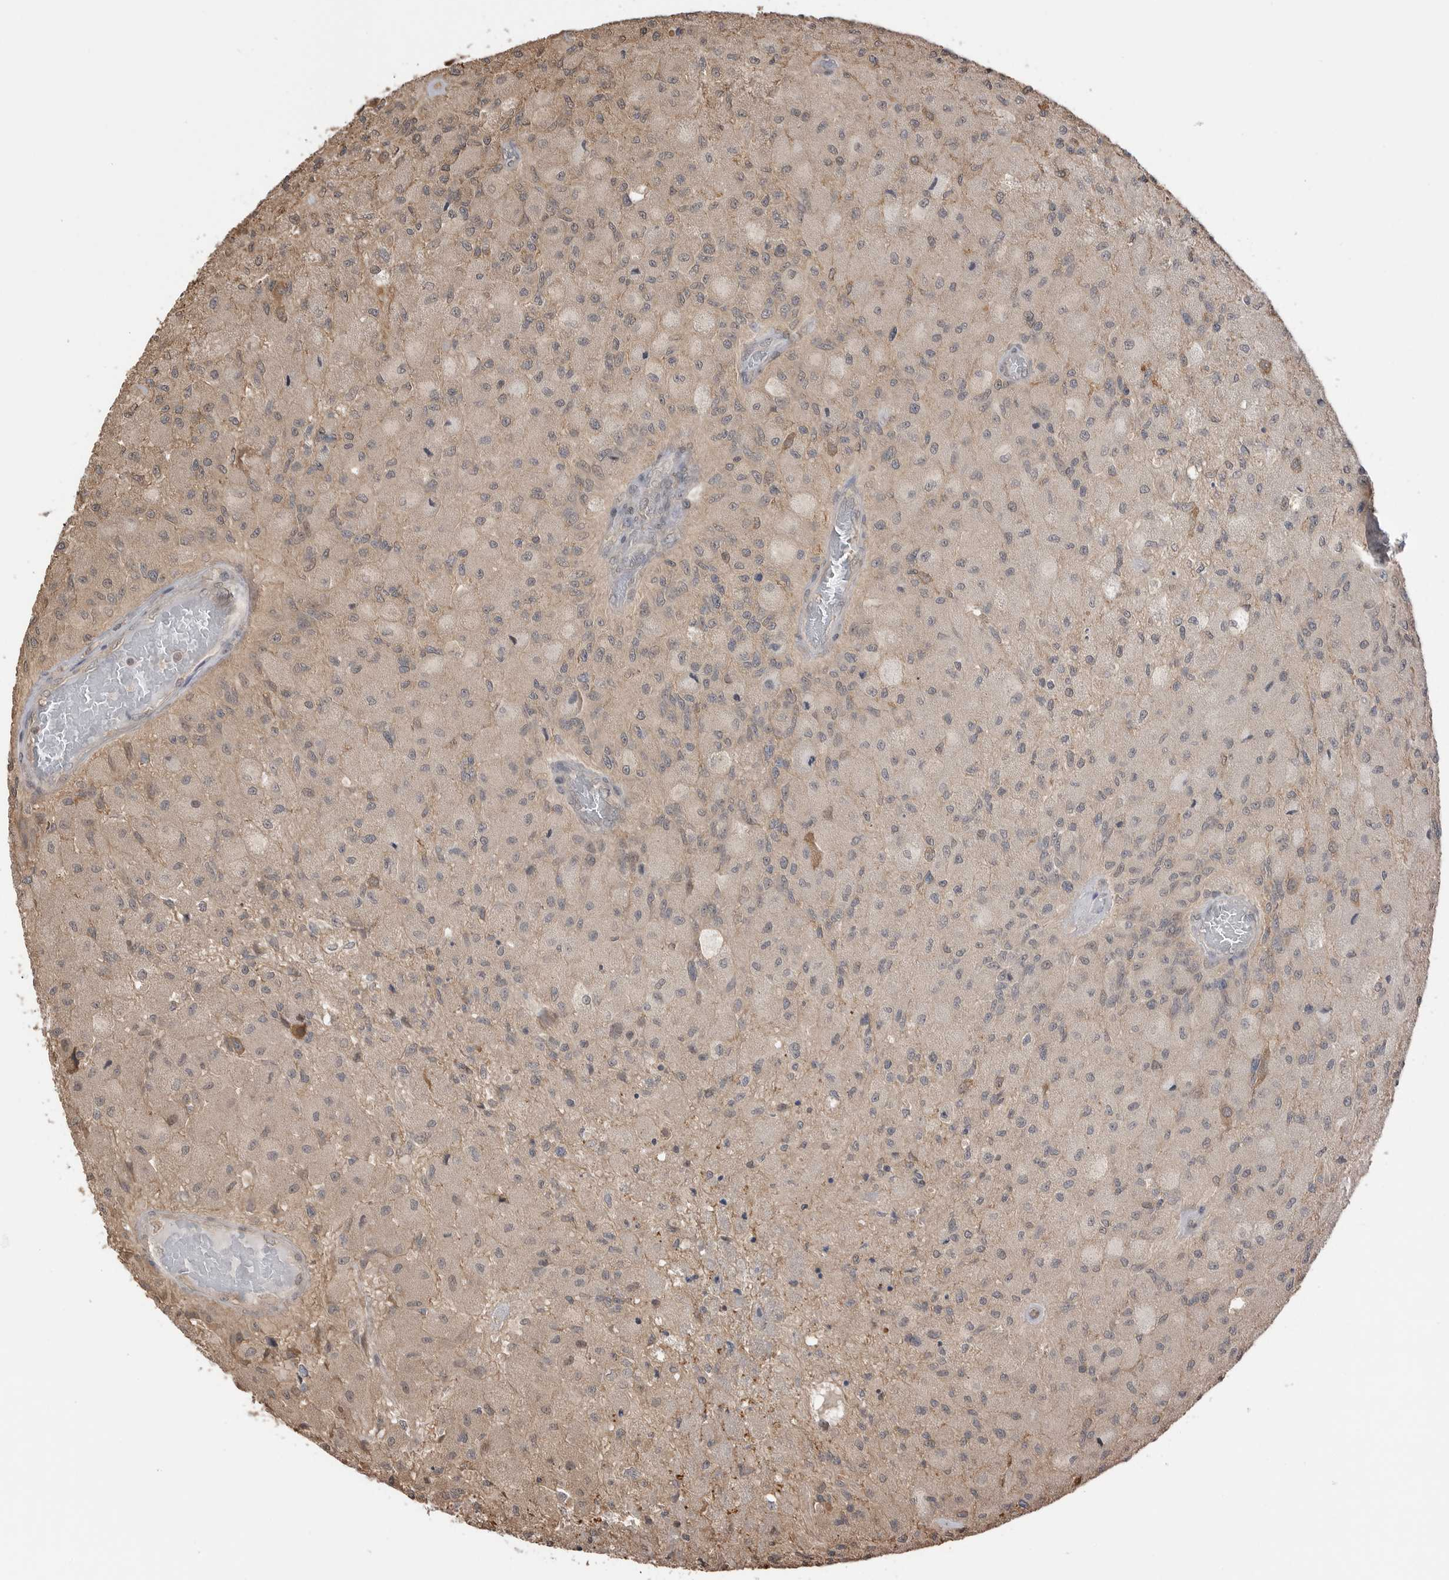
{"staining": {"intensity": "weak", "quantity": "<25%", "location": "nuclear"}, "tissue": "glioma", "cell_type": "Tumor cells", "image_type": "cancer", "snomed": [{"axis": "morphology", "description": "Normal tissue, NOS"}, {"axis": "morphology", "description": "Glioma, malignant, High grade"}, {"axis": "topography", "description": "Cerebral cortex"}], "caption": "Malignant glioma (high-grade) stained for a protein using immunohistochemistry (IHC) exhibits no positivity tumor cells.", "gene": "PEAK1", "patient": {"sex": "male", "age": 77}}